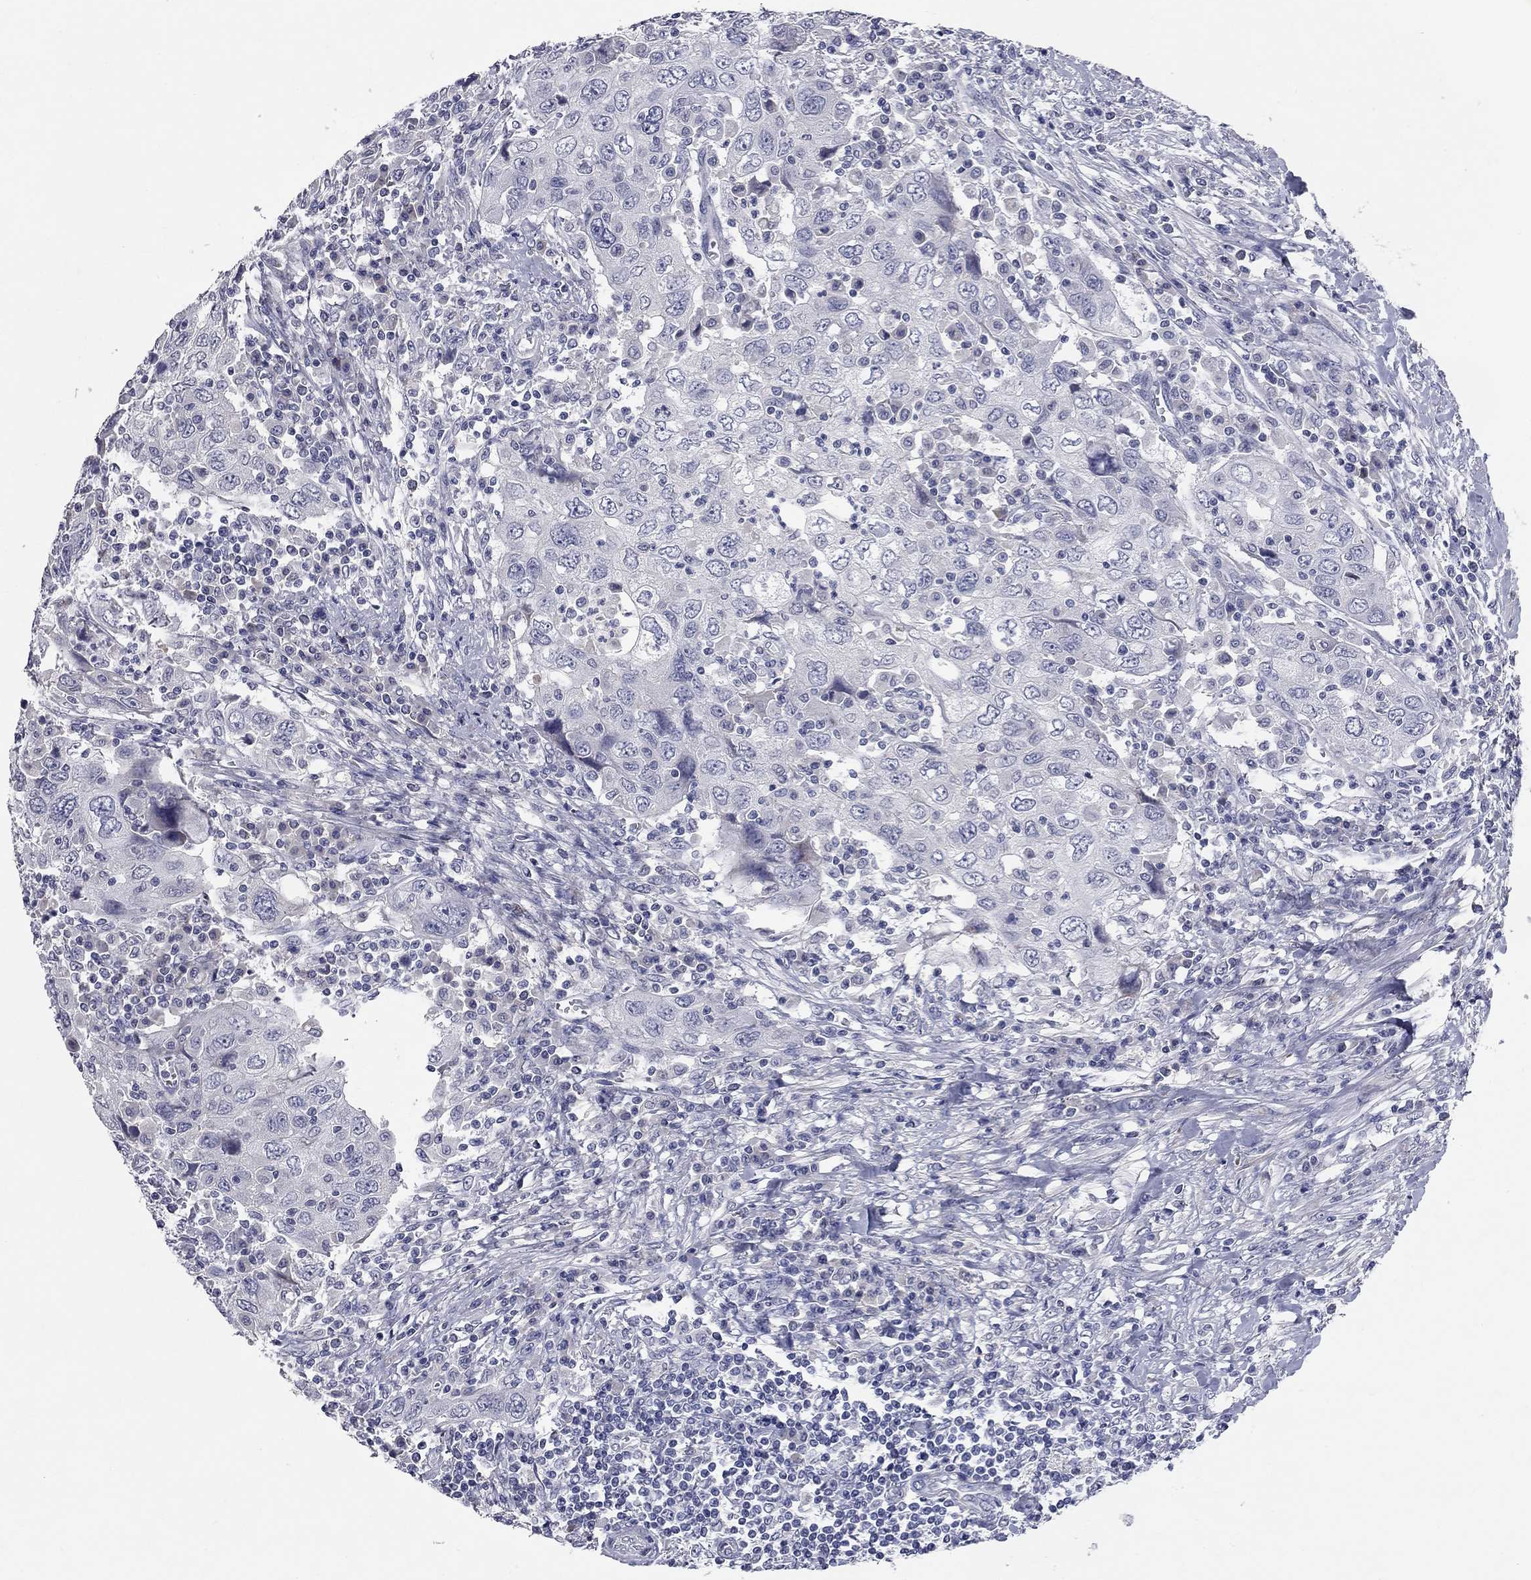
{"staining": {"intensity": "negative", "quantity": "none", "location": "none"}, "tissue": "urothelial cancer", "cell_type": "Tumor cells", "image_type": "cancer", "snomed": [{"axis": "morphology", "description": "Urothelial carcinoma, High grade"}, {"axis": "topography", "description": "Urinary bladder"}], "caption": "This is an IHC micrograph of urothelial cancer. There is no staining in tumor cells.", "gene": "SYT12", "patient": {"sex": "male", "age": 76}}